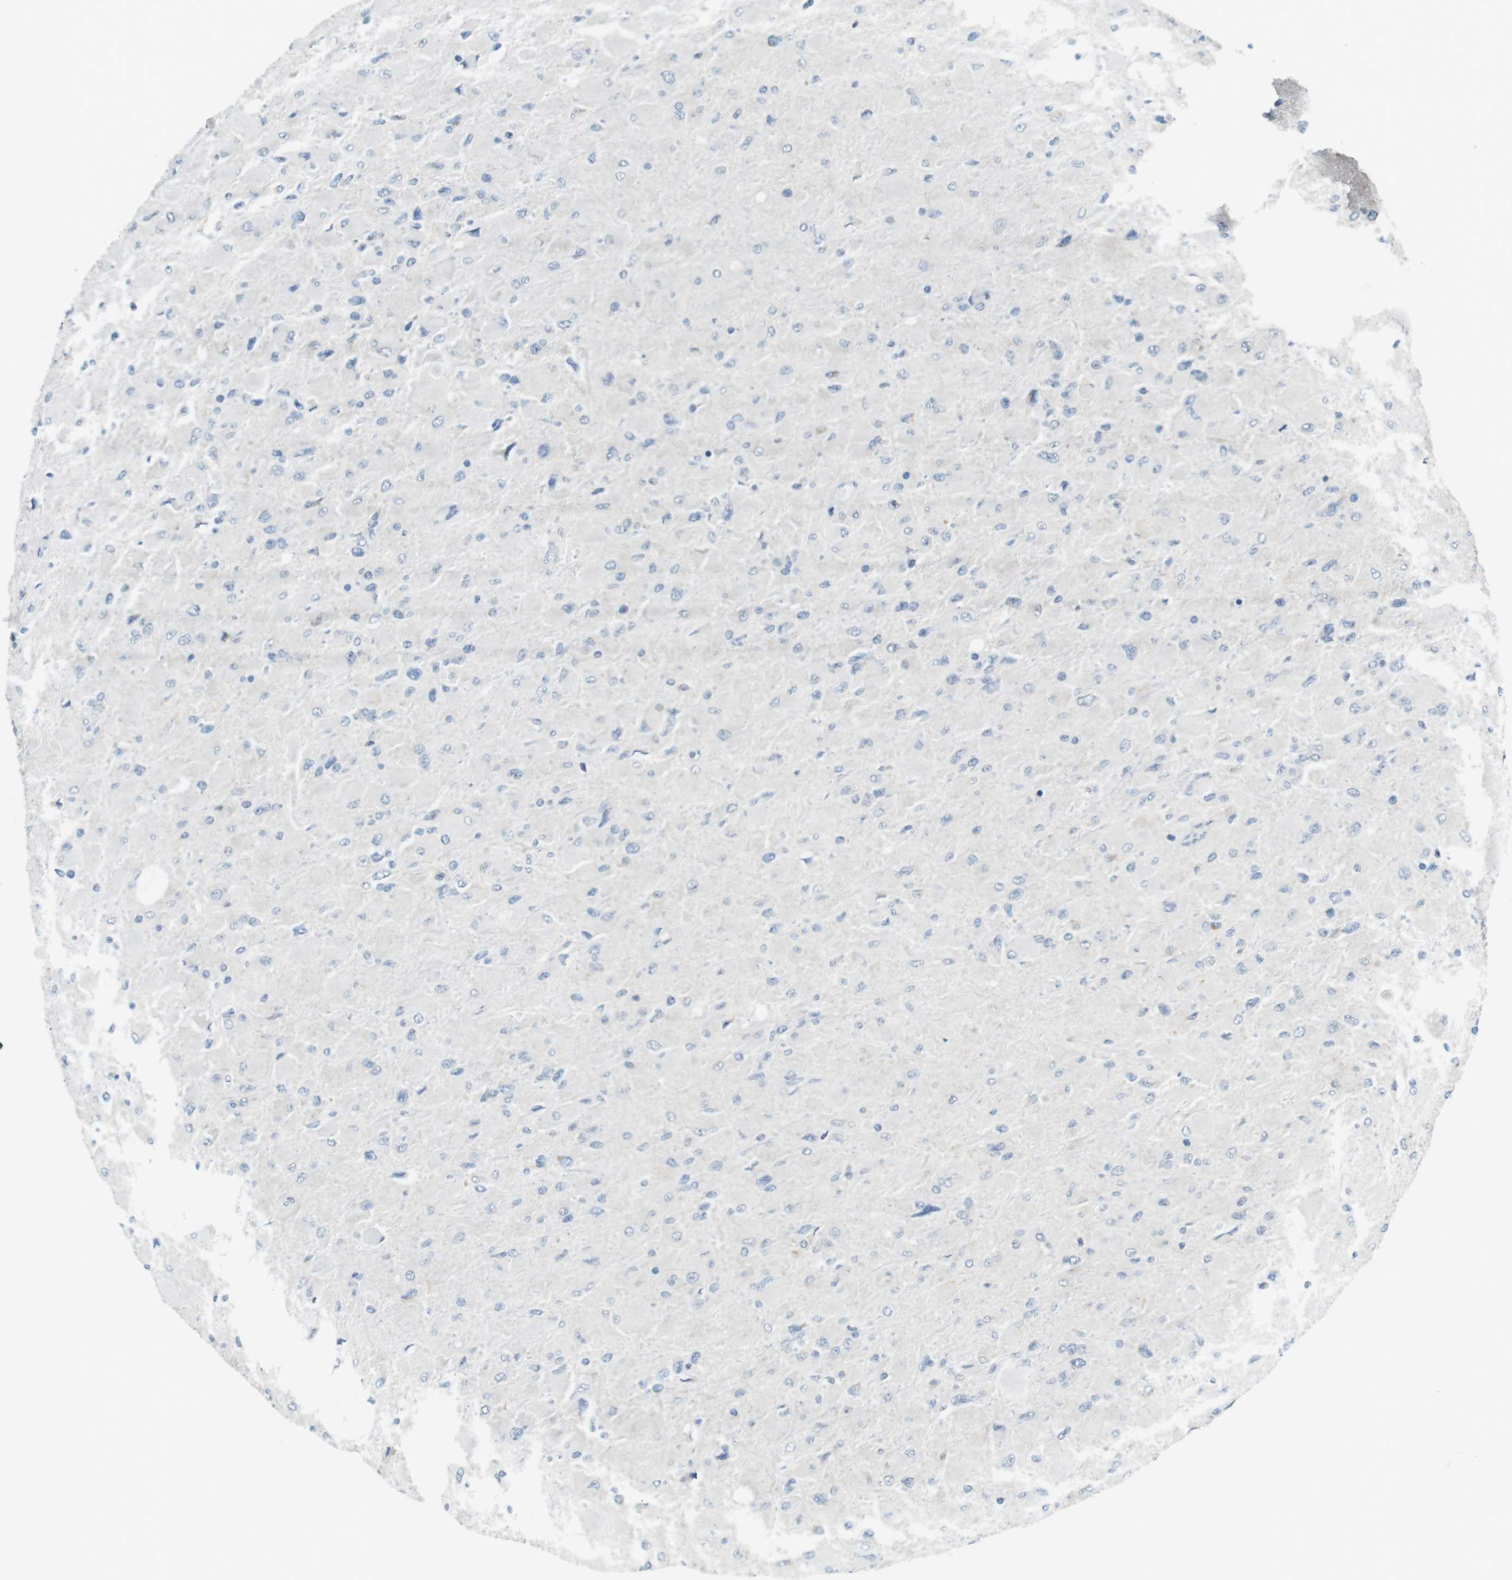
{"staining": {"intensity": "negative", "quantity": "none", "location": "none"}, "tissue": "glioma", "cell_type": "Tumor cells", "image_type": "cancer", "snomed": [{"axis": "morphology", "description": "Glioma, malignant, High grade"}, {"axis": "topography", "description": "Cerebral cortex"}], "caption": "Protein analysis of high-grade glioma (malignant) reveals no significant expression in tumor cells.", "gene": "MUC5B", "patient": {"sex": "female", "age": 36}}